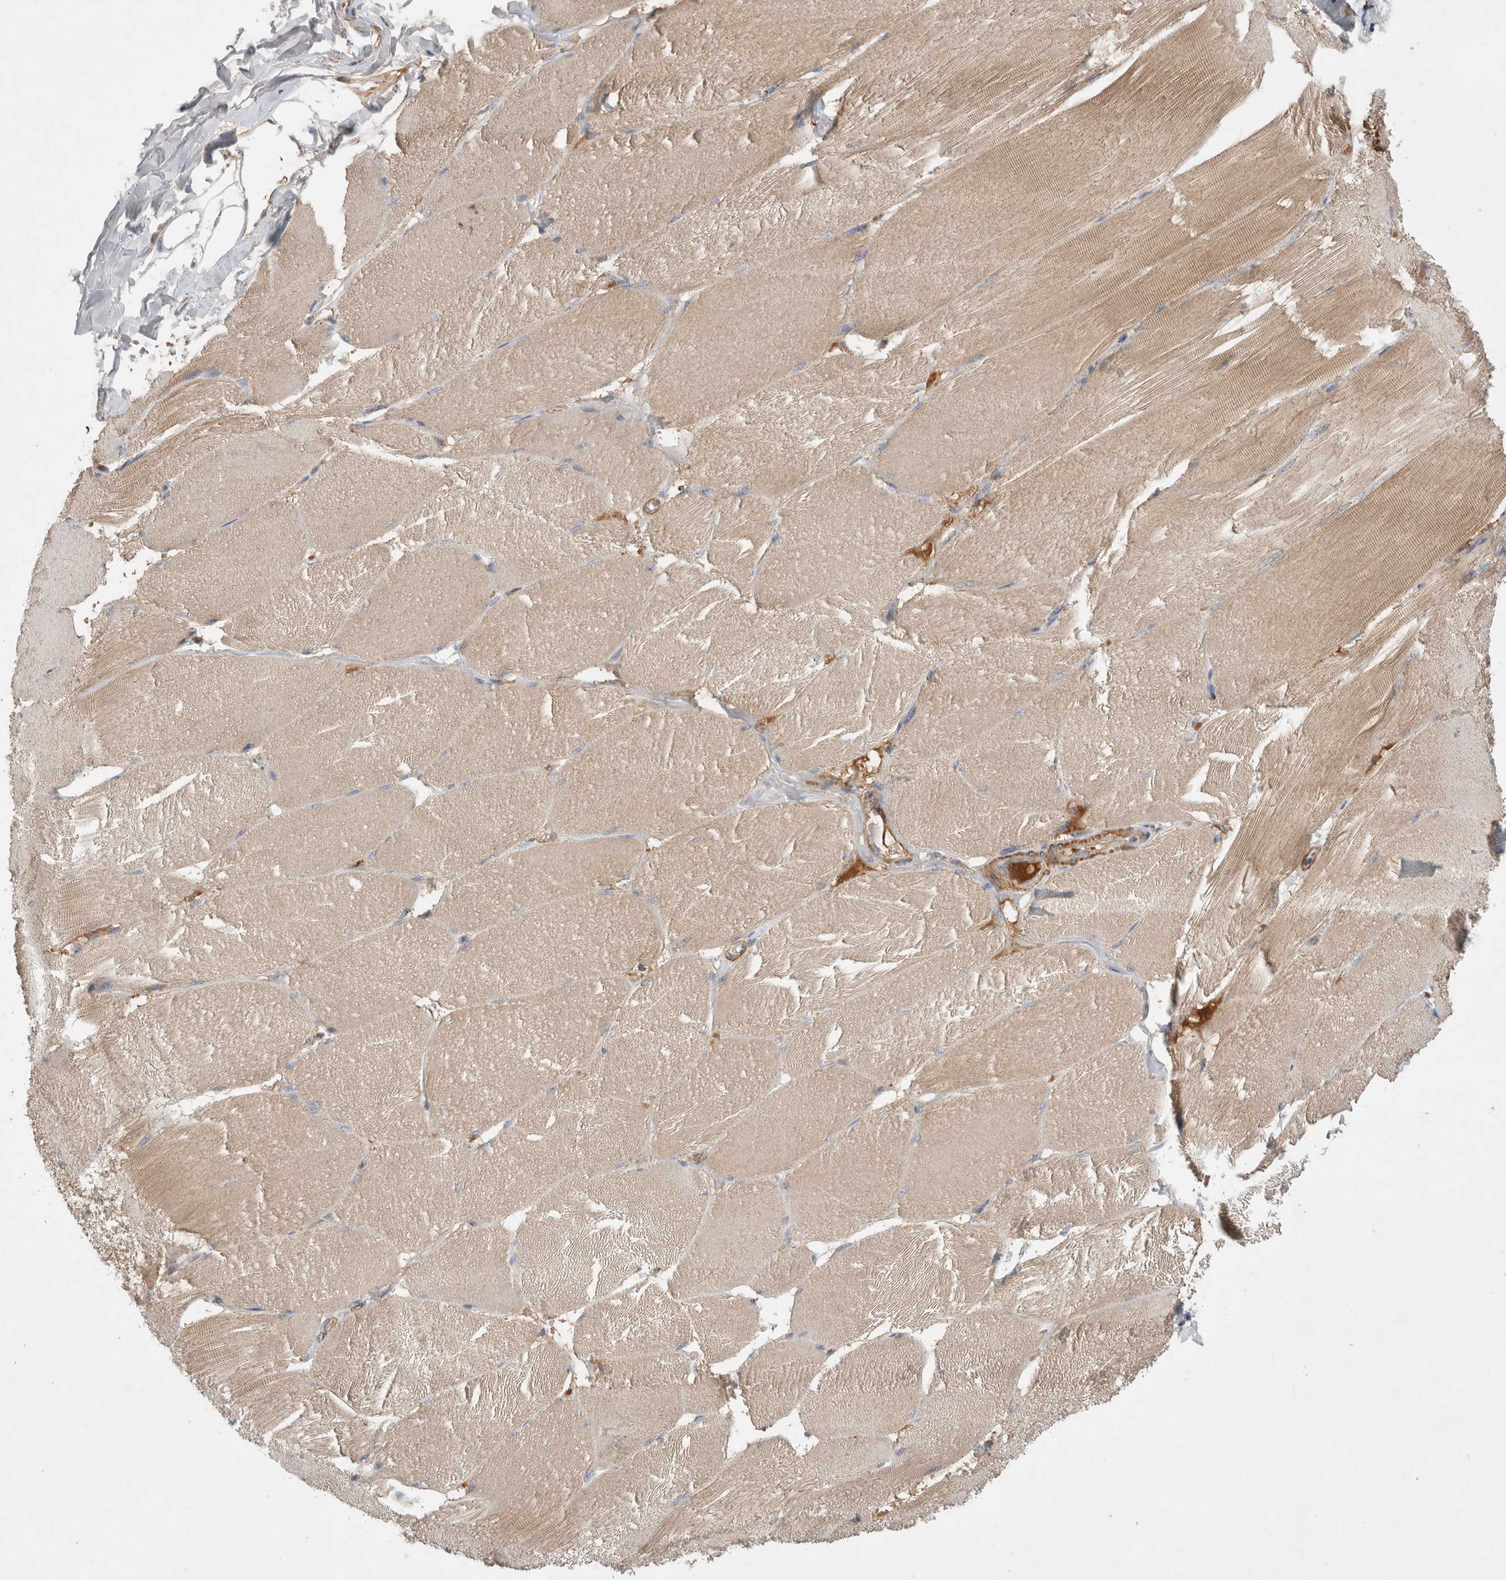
{"staining": {"intensity": "weak", "quantity": "25%-75%", "location": "cytoplasmic/membranous"}, "tissue": "skeletal muscle", "cell_type": "Myocytes", "image_type": "normal", "snomed": [{"axis": "morphology", "description": "Normal tissue, NOS"}, {"axis": "topography", "description": "Skin"}, {"axis": "topography", "description": "Skeletal muscle"}], "caption": "An image showing weak cytoplasmic/membranous positivity in about 25%-75% of myocytes in benign skeletal muscle, as visualized by brown immunohistochemical staining.", "gene": "MRPS28", "patient": {"sex": "male", "age": 83}}